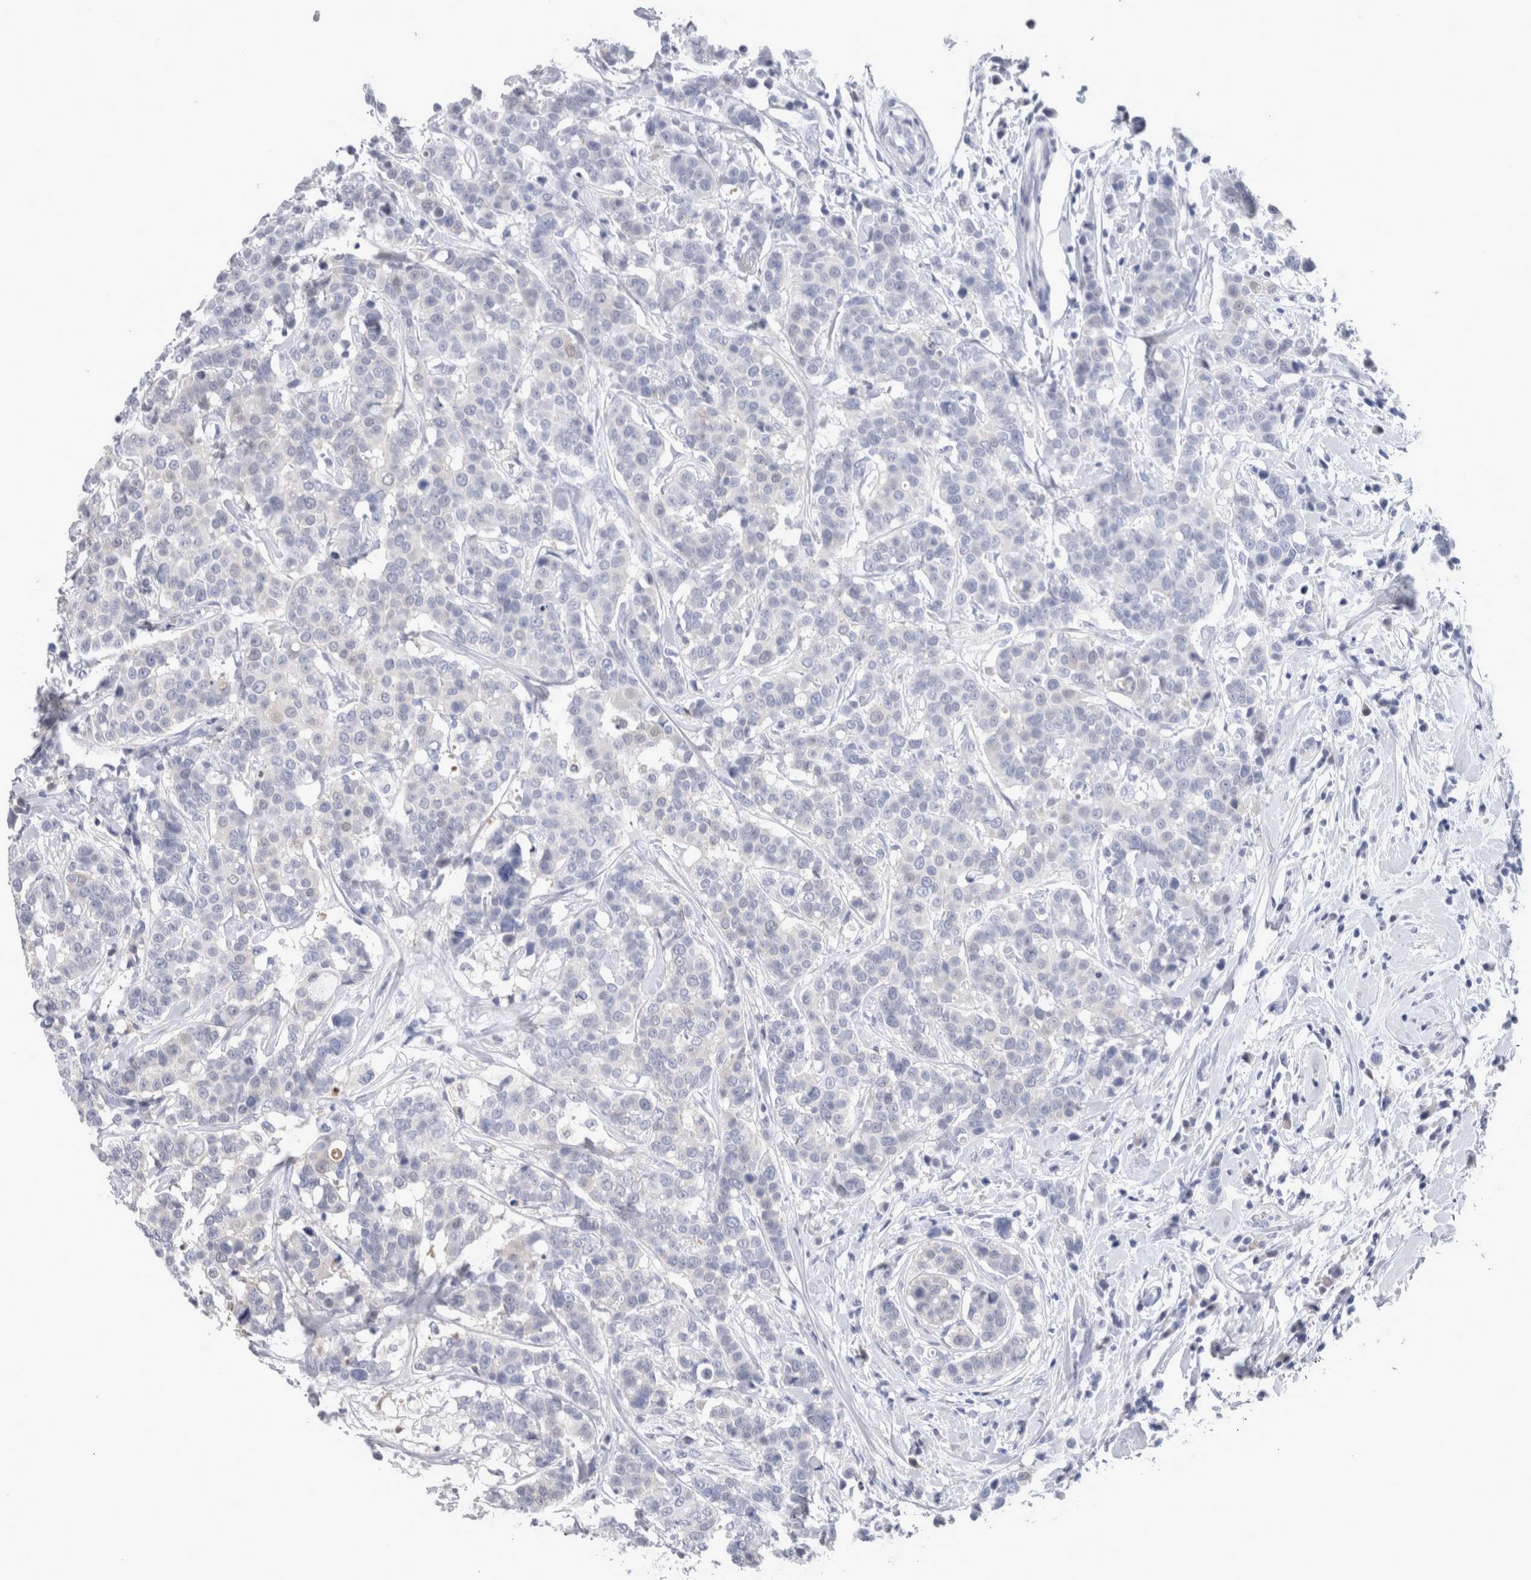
{"staining": {"intensity": "negative", "quantity": "none", "location": "none"}, "tissue": "breast cancer", "cell_type": "Tumor cells", "image_type": "cancer", "snomed": [{"axis": "morphology", "description": "Duct carcinoma"}, {"axis": "topography", "description": "Breast"}], "caption": "This photomicrograph is of breast cancer (invasive ductal carcinoma) stained with IHC to label a protein in brown with the nuclei are counter-stained blue. There is no staining in tumor cells.", "gene": "CA8", "patient": {"sex": "female", "age": 27}}